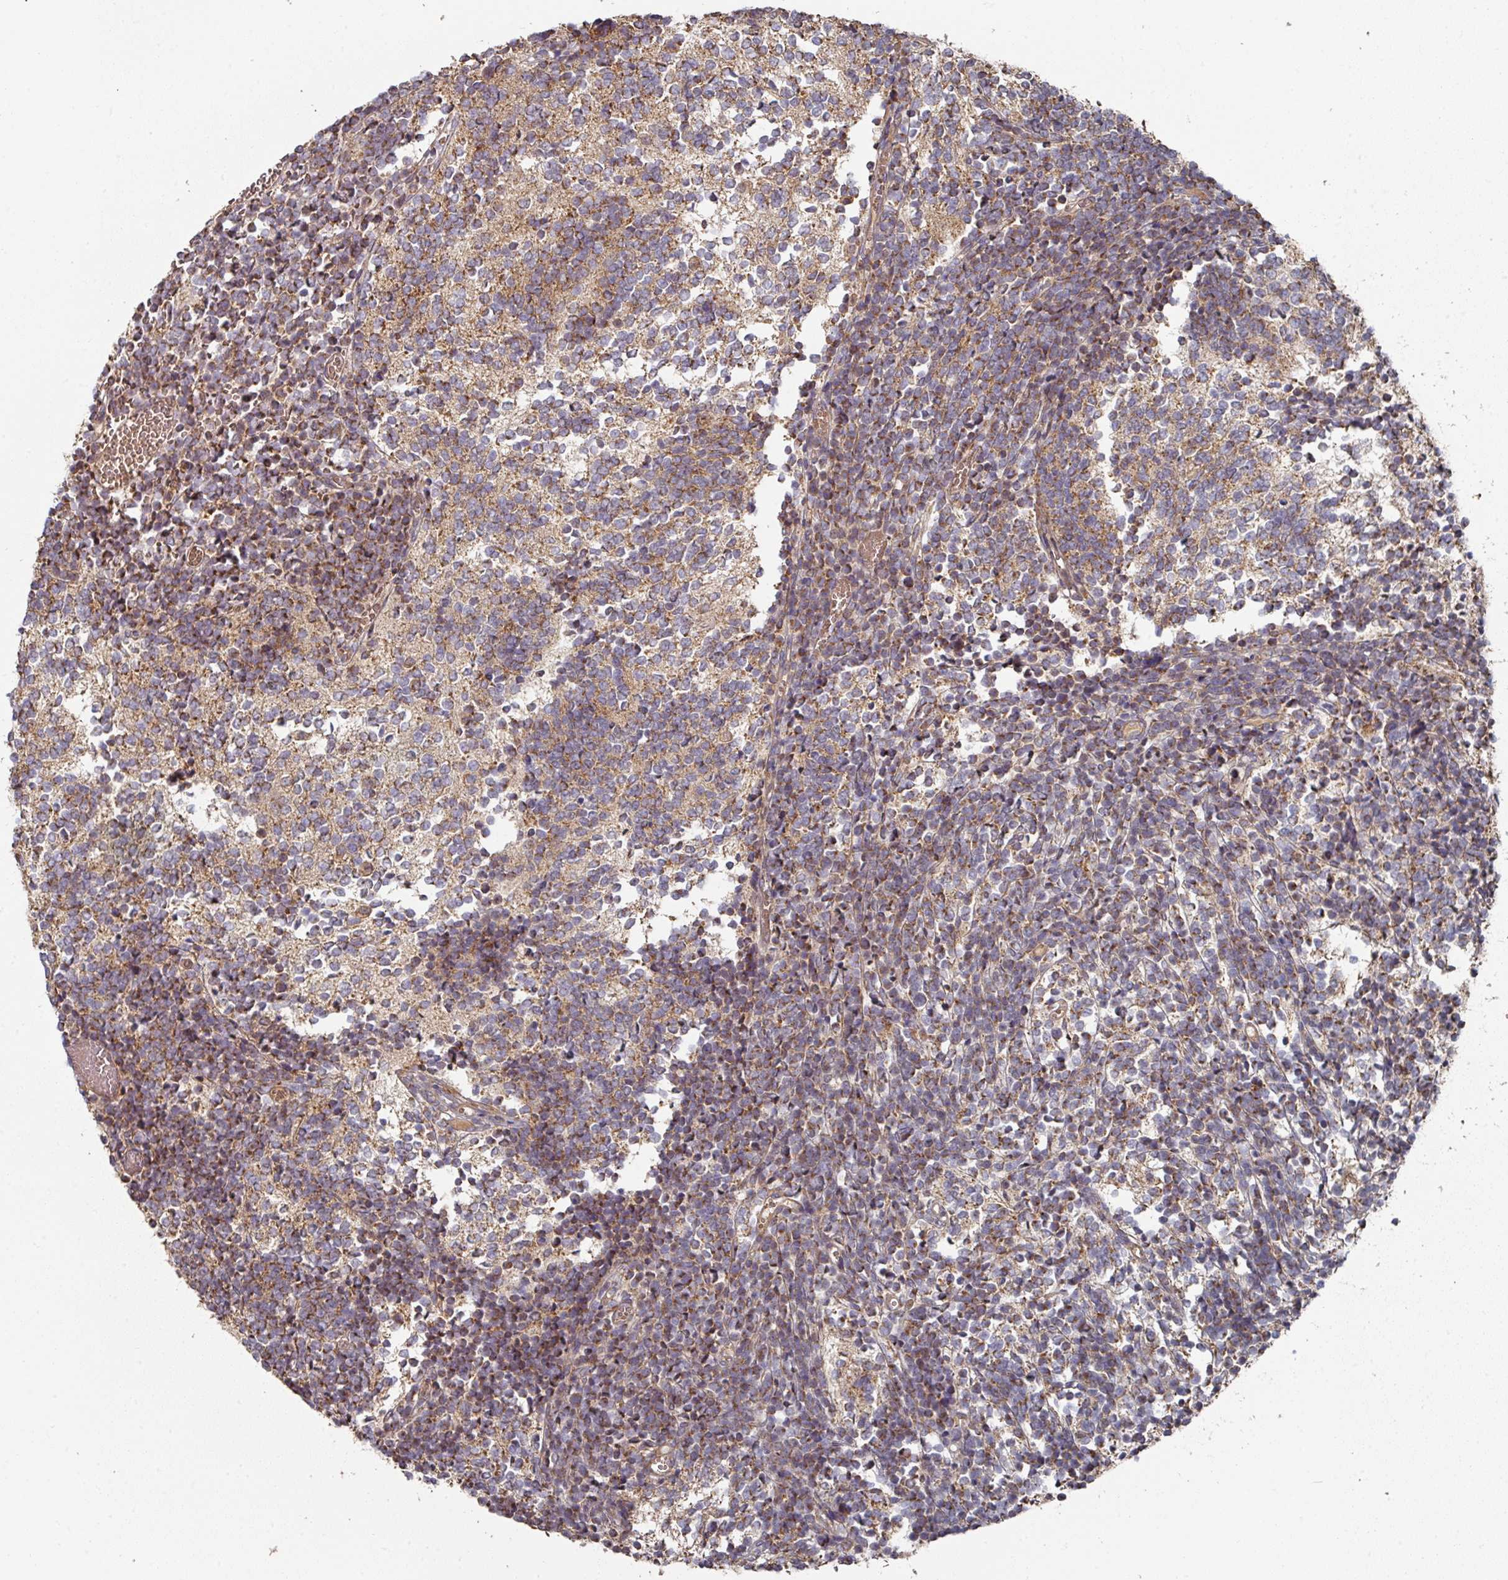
{"staining": {"intensity": "moderate", "quantity": ">75%", "location": "cytoplasmic/membranous"}, "tissue": "glioma", "cell_type": "Tumor cells", "image_type": "cancer", "snomed": [{"axis": "morphology", "description": "Glioma, malignant, Low grade"}, {"axis": "topography", "description": "Brain"}], "caption": "Approximately >75% of tumor cells in glioma show moderate cytoplasmic/membranous protein staining as visualized by brown immunohistochemical staining.", "gene": "DNAJC7", "patient": {"sex": "female", "age": 1}}